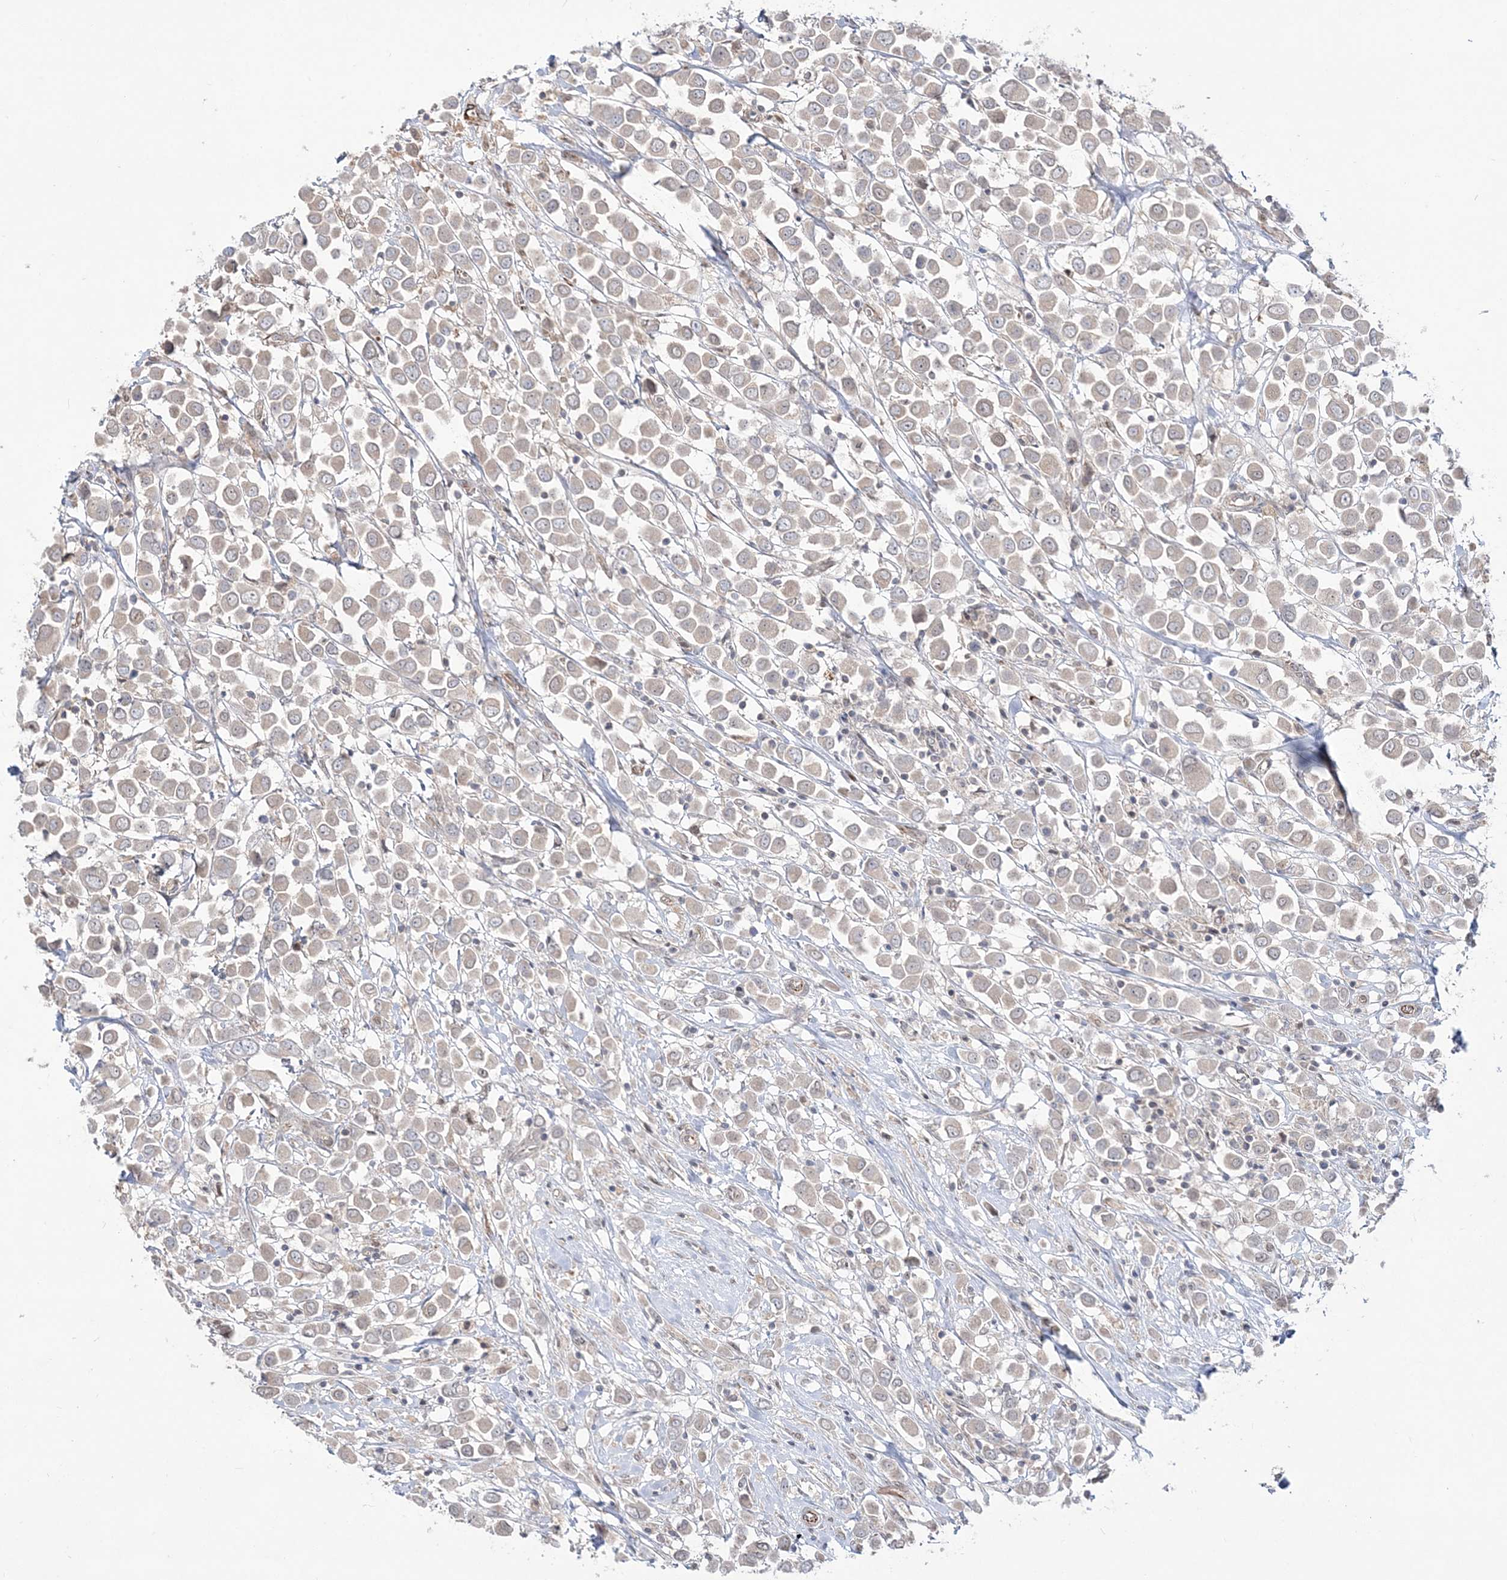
{"staining": {"intensity": "negative", "quantity": "none", "location": "none"}, "tissue": "breast cancer", "cell_type": "Tumor cells", "image_type": "cancer", "snomed": [{"axis": "morphology", "description": "Duct carcinoma"}, {"axis": "topography", "description": "Breast"}], "caption": "Protein analysis of breast cancer exhibits no significant expression in tumor cells.", "gene": "DHX57", "patient": {"sex": "female", "age": 61}}